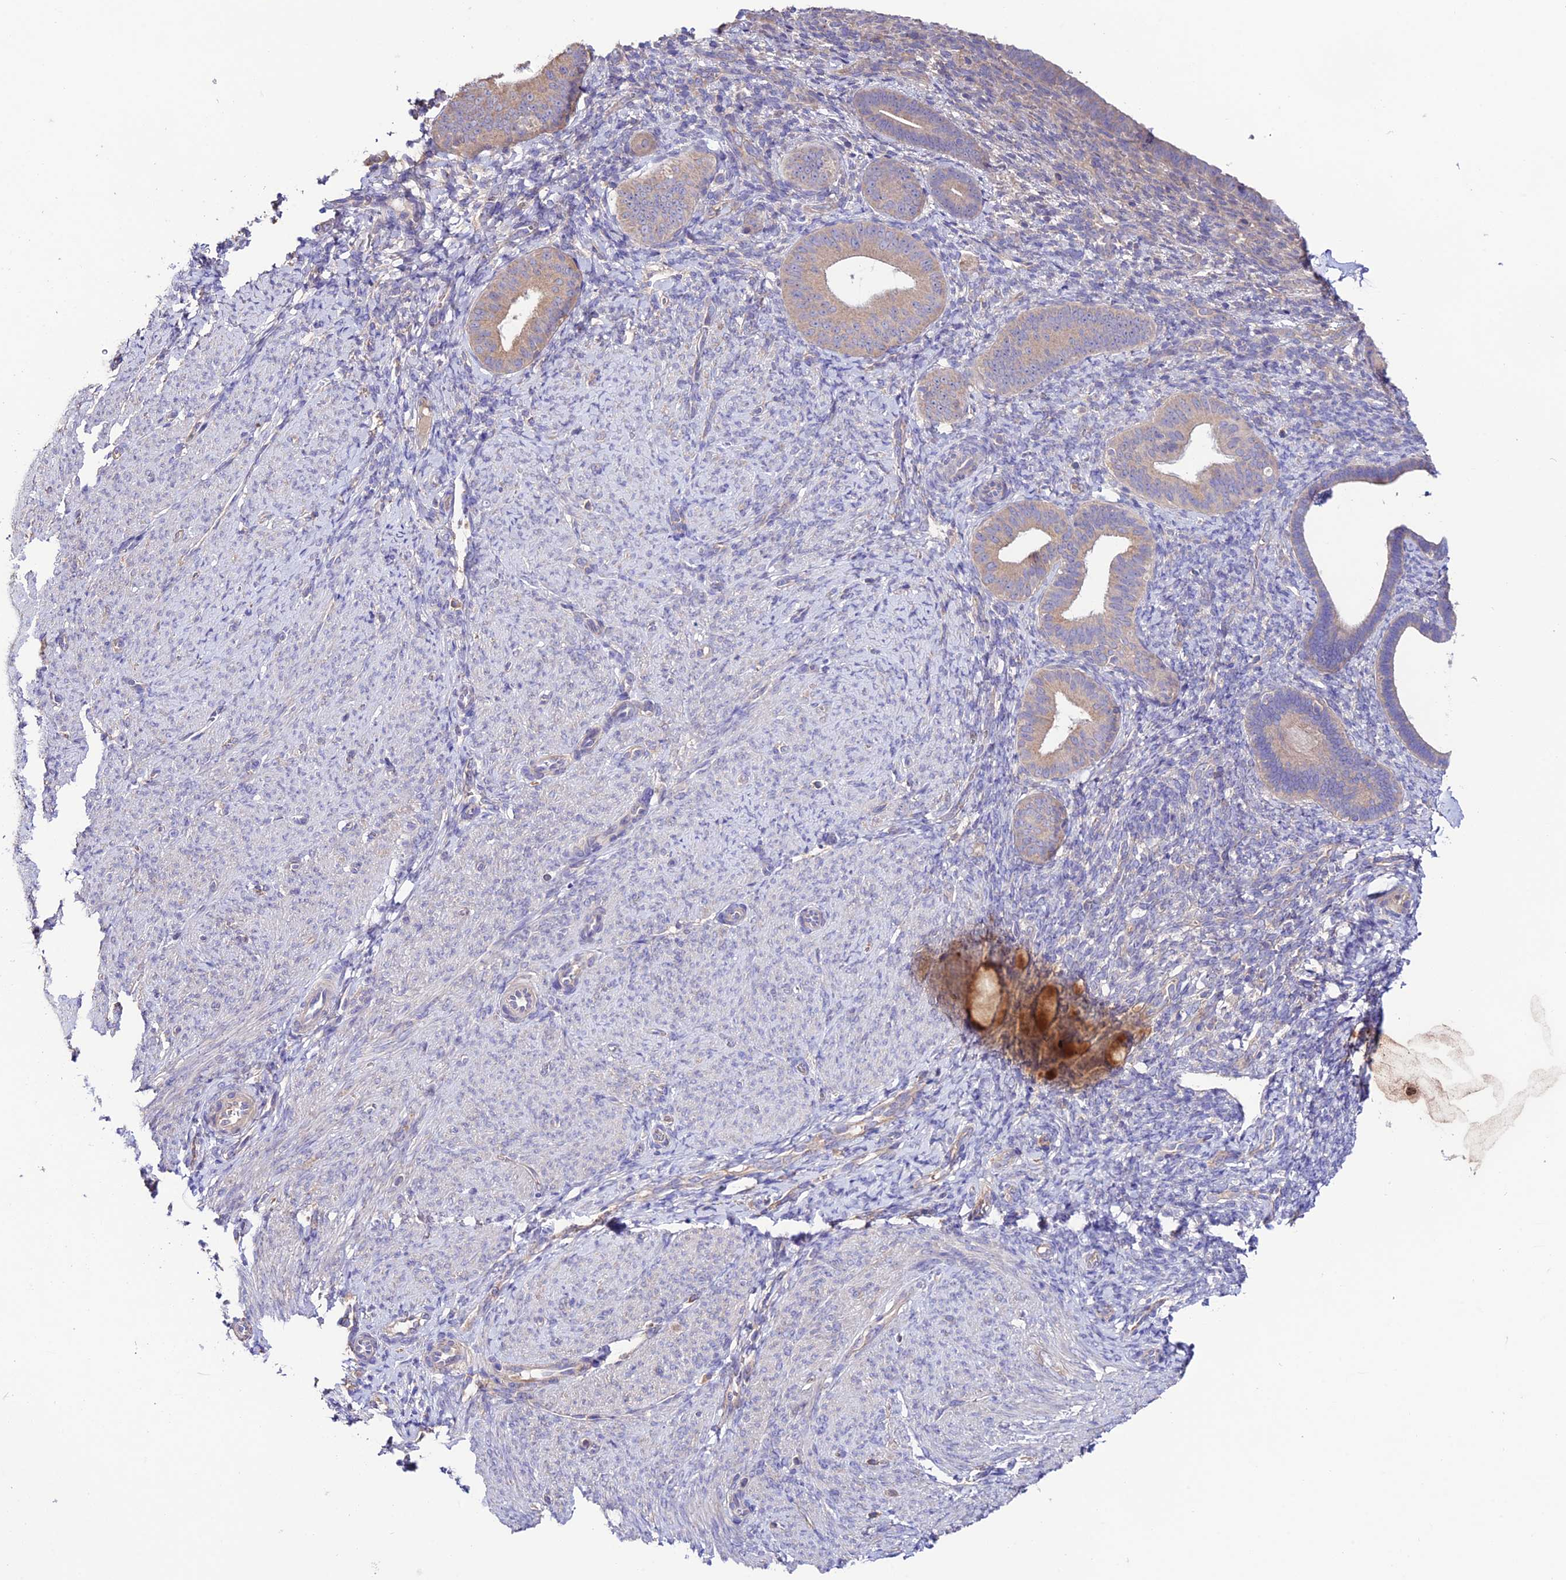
{"staining": {"intensity": "weak", "quantity": "<25%", "location": "cytoplasmic/membranous"}, "tissue": "endometrium", "cell_type": "Cells in endometrial stroma", "image_type": "normal", "snomed": [{"axis": "morphology", "description": "Normal tissue, NOS"}, {"axis": "topography", "description": "Endometrium"}], "caption": "This is a image of IHC staining of benign endometrium, which shows no staining in cells in endometrial stroma.", "gene": "BRME1", "patient": {"sex": "female", "age": 65}}